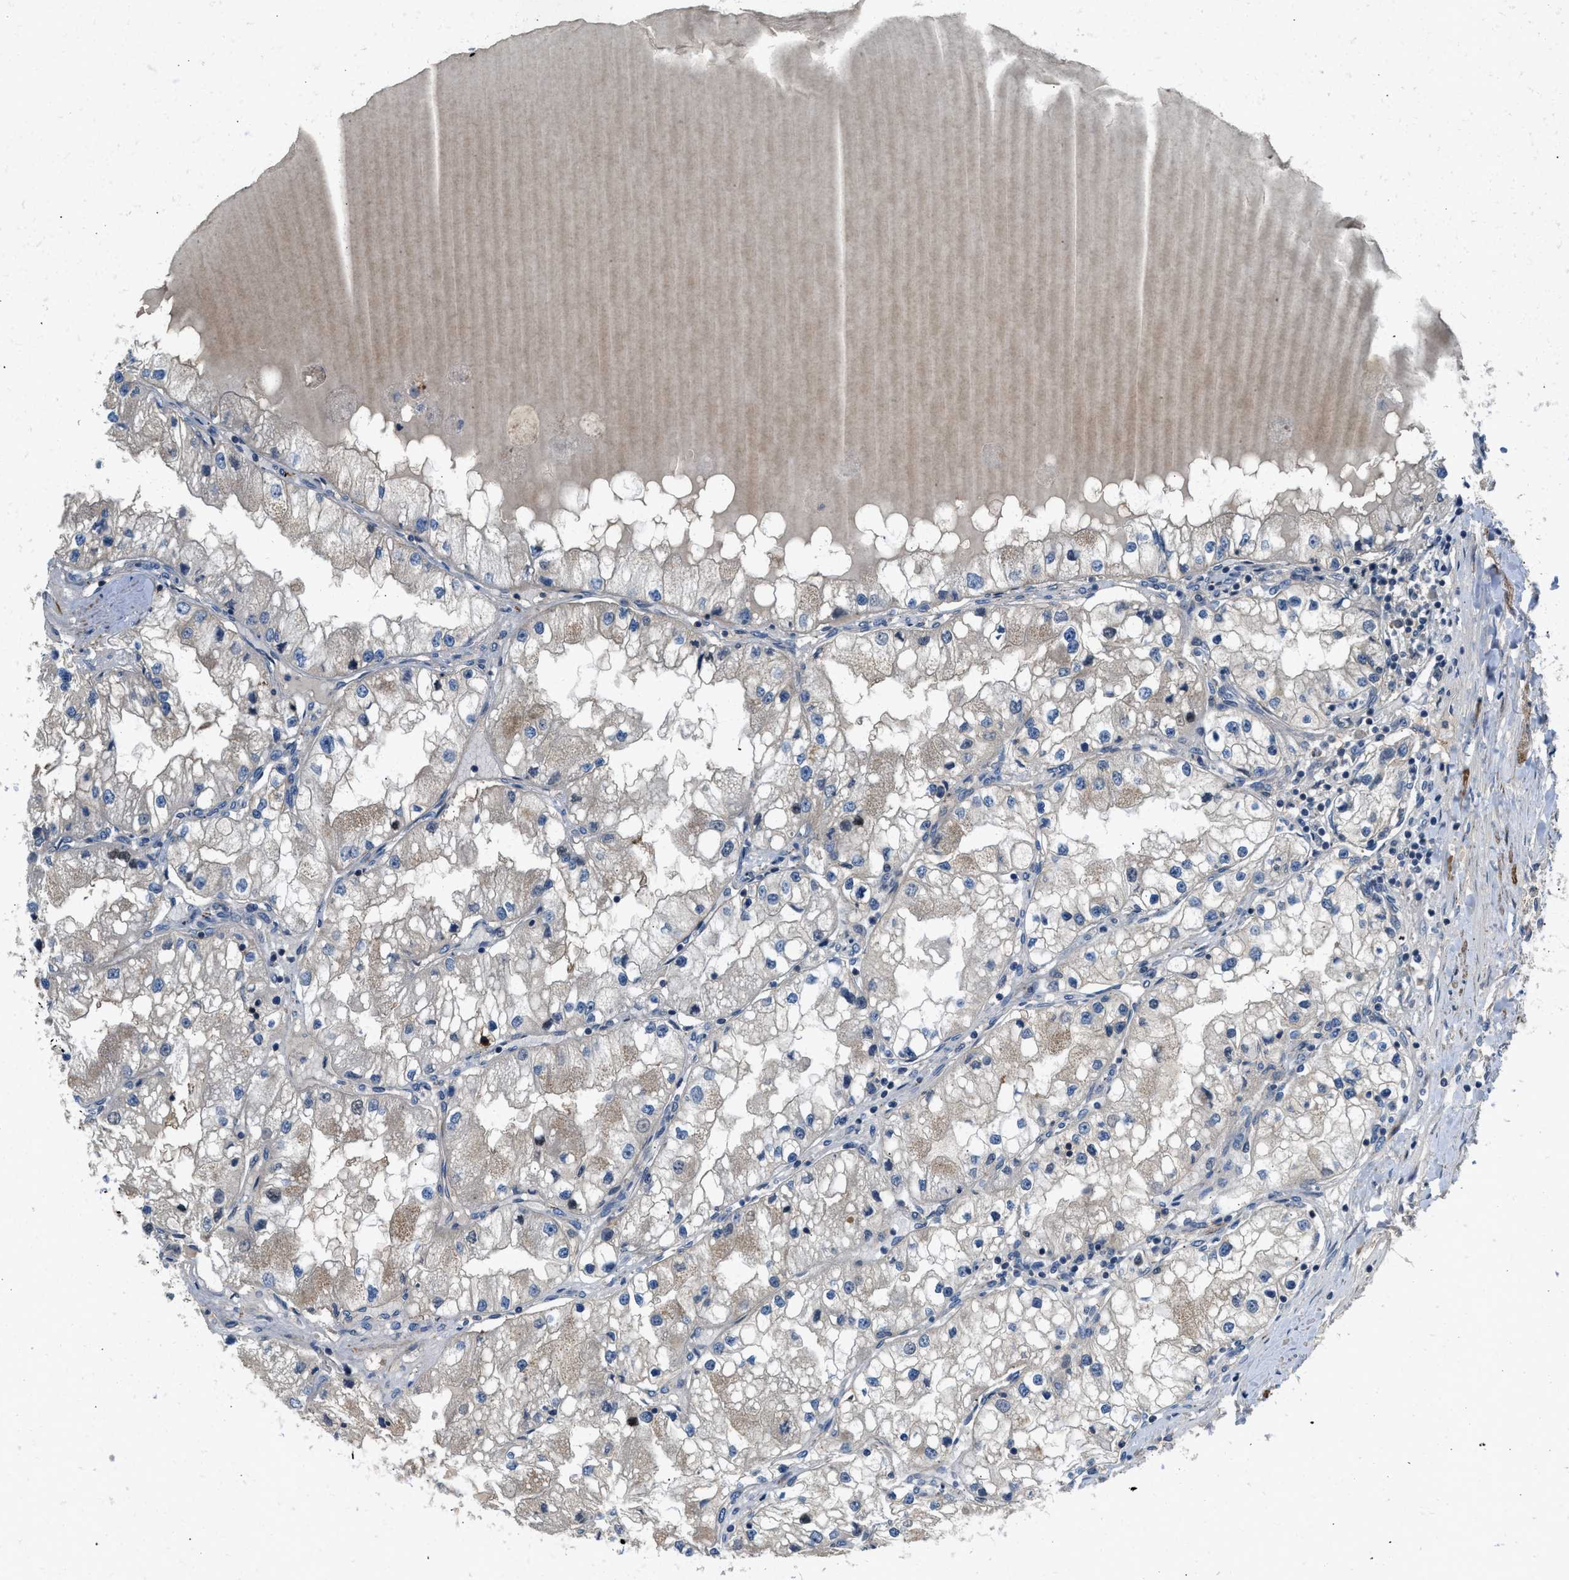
{"staining": {"intensity": "weak", "quantity": ">75%", "location": "cytoplasmic/membranous"}, "tissue": "renal cancer", "cell_type": "Tumor cells", "image_type": "cancer", "snomed": [{"axis": "morphology", "description": "Adenocarcinoma, NOS"}, {"axis": "topography", "description": "Kidney"}], "caption": "DAB (3,3'-diaminobenzidine) immunohistochemical staining of renal adenocarcinoma displays weak cytoplasmic/membranous protein staining in about >75% of tumor cells.", "gene": "SESN2", "patient": {"sex": "male", "age": 68}}